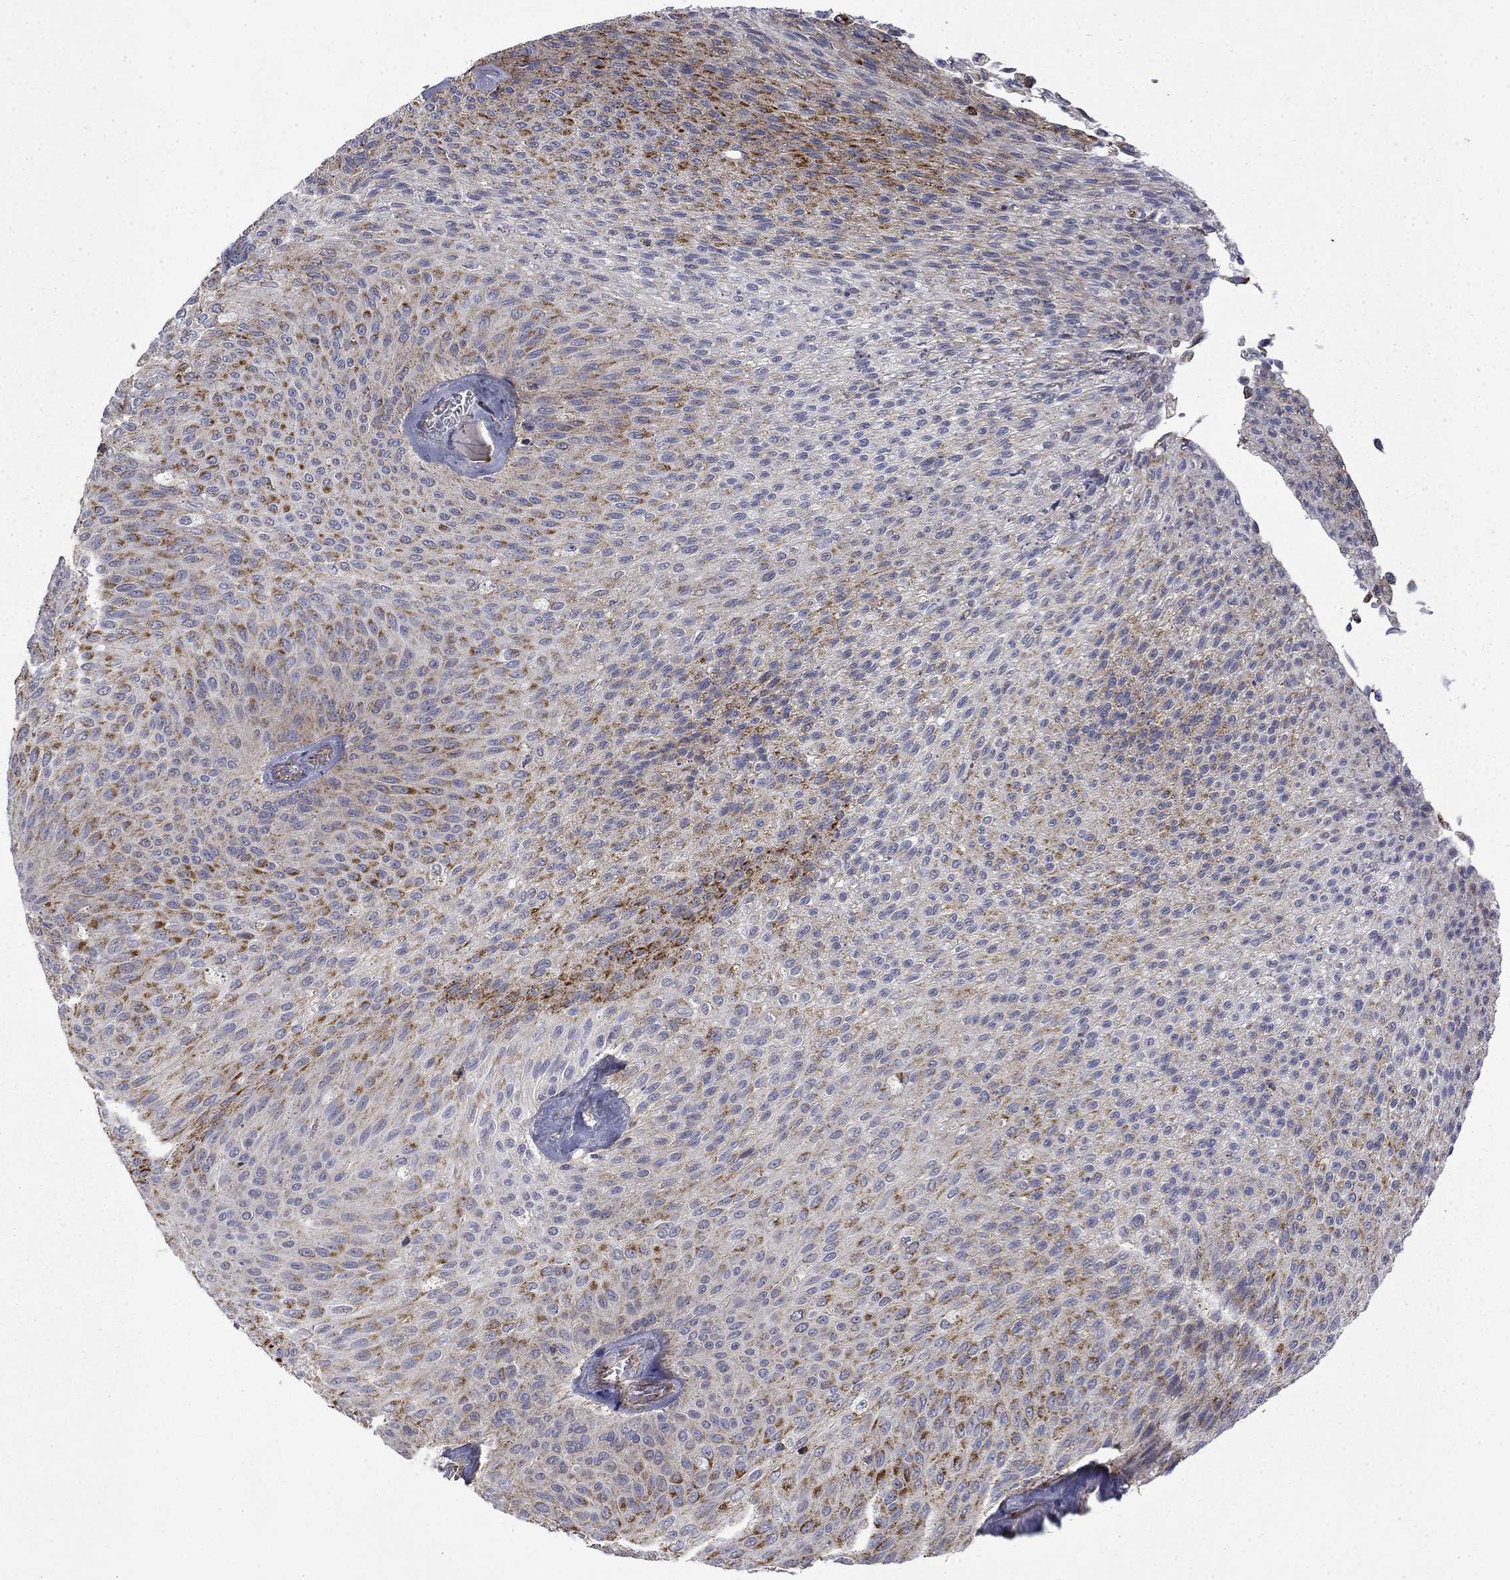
{"staining": {"intensity": "strong", "quantity": "<25%", "location": "cytoplasmic/membranous"}, "tissue": "urothelial cancer", "cell_type": "Tumor cells", "image_type": "cancer", "snomed": [{"axis": "morphology", "description": "Urothelial carcinoma, Low grade"}, {"axis": "topography", "description": "Ureter, NOS"}, {"axis": "topography", "description": "Urinary bladder"}], "caption": "Brown immunohistochemical staining in urothelial cancer exhibits strong cytoplasmic/membranous staining in approximately <25% of tumor cells.", "gene": "PCBP3", "patient": {"sex": "male", "age": 78}}